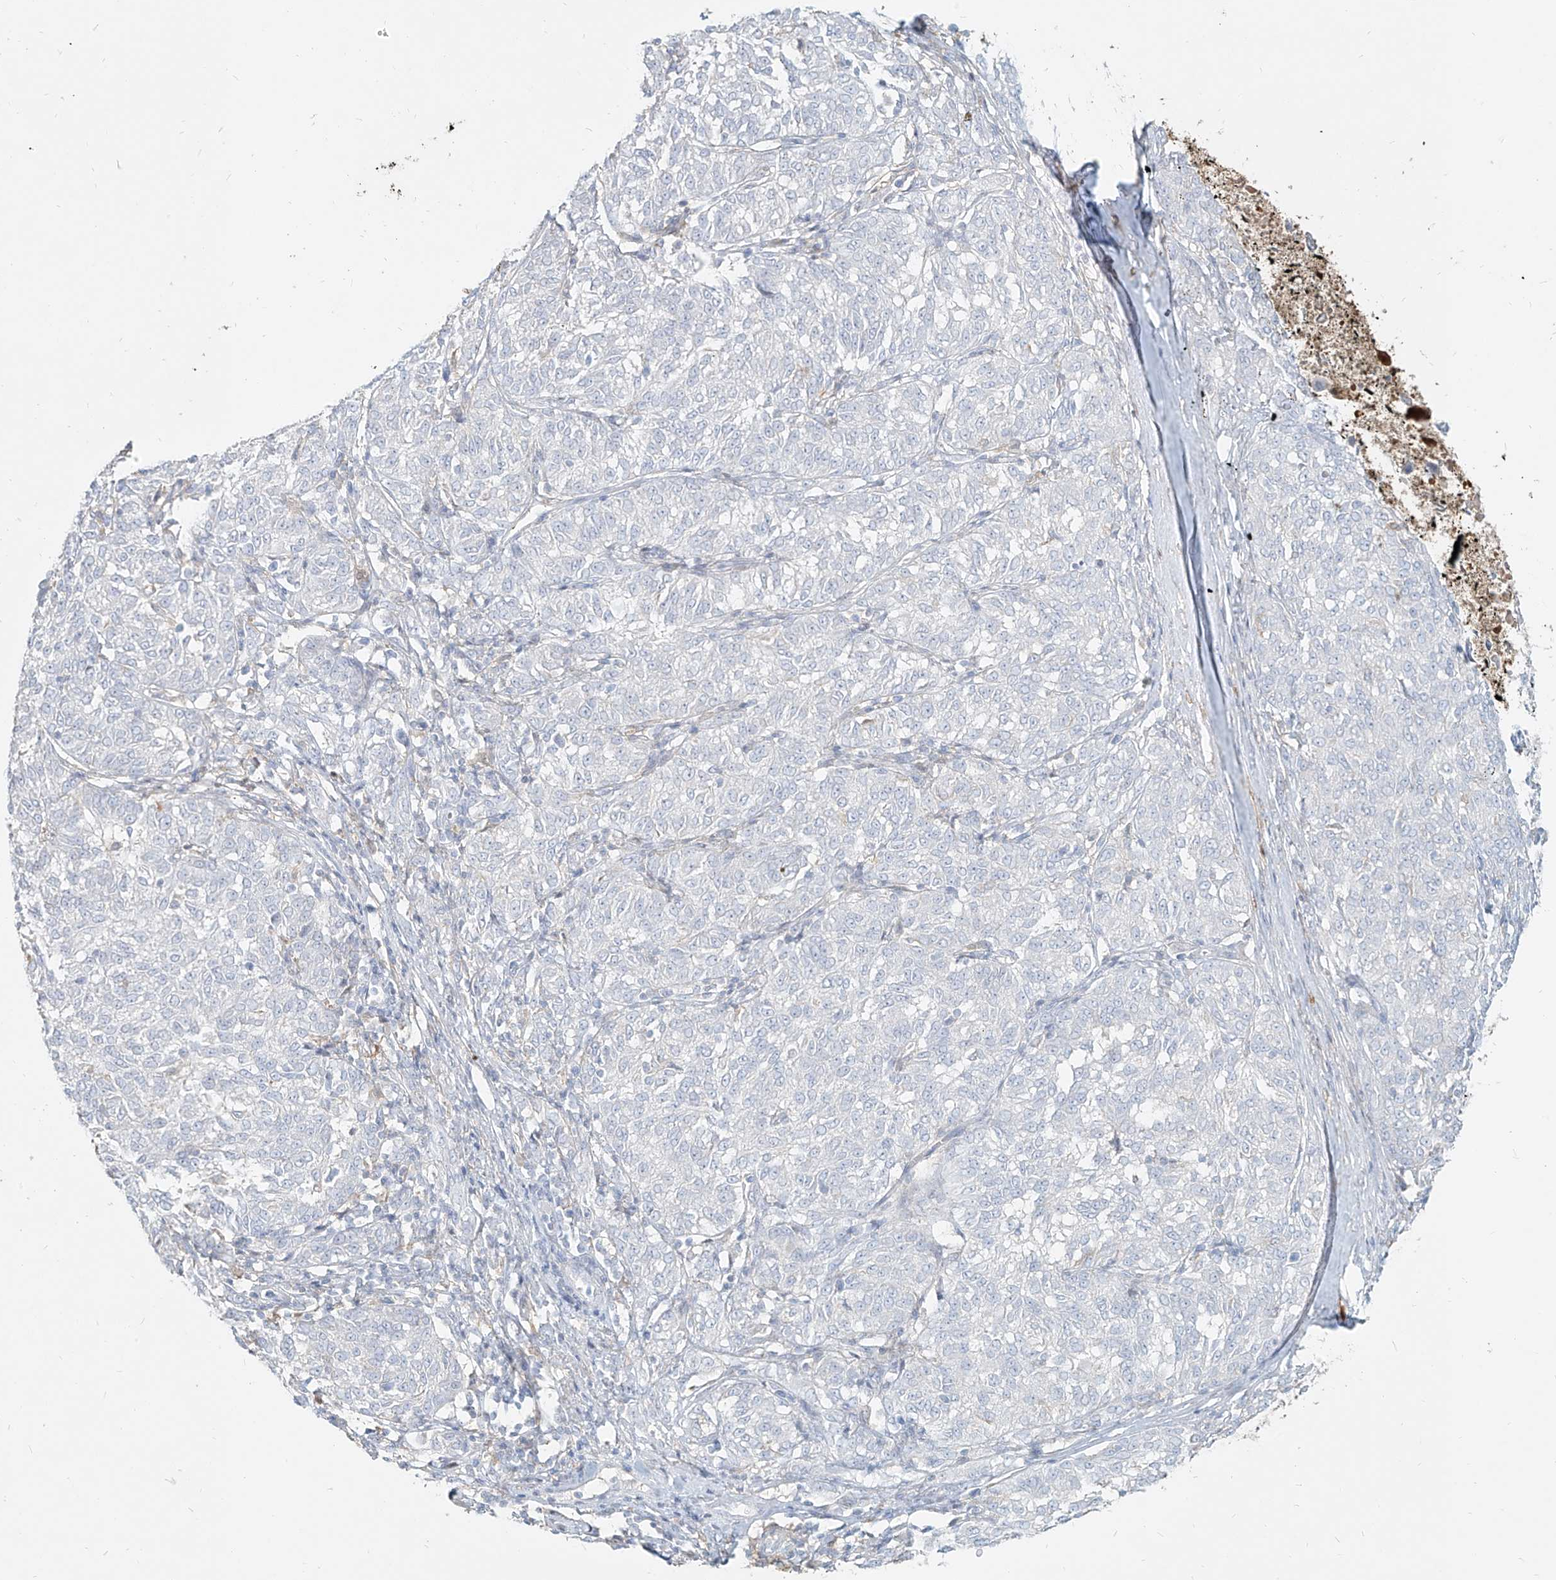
{"staining": {"intensity": "negative", "quantity": "none", "location": "none"}, "tissue": "melanoma", "cell_type": "Tumor cells", "image_type": "cancer", "snomed": [{"axis": "morphology", "description": "Malignant melanoma, NOS"}, {"axis": "topography", "description": "Skin"}], "caption": "IHC photomicrograph of human malignant melanoma stained for a protein (brown), which demonstrates no staining in tumor cells.", "gene": "PGD", "patient": {"sex": "female", "age": 72}}